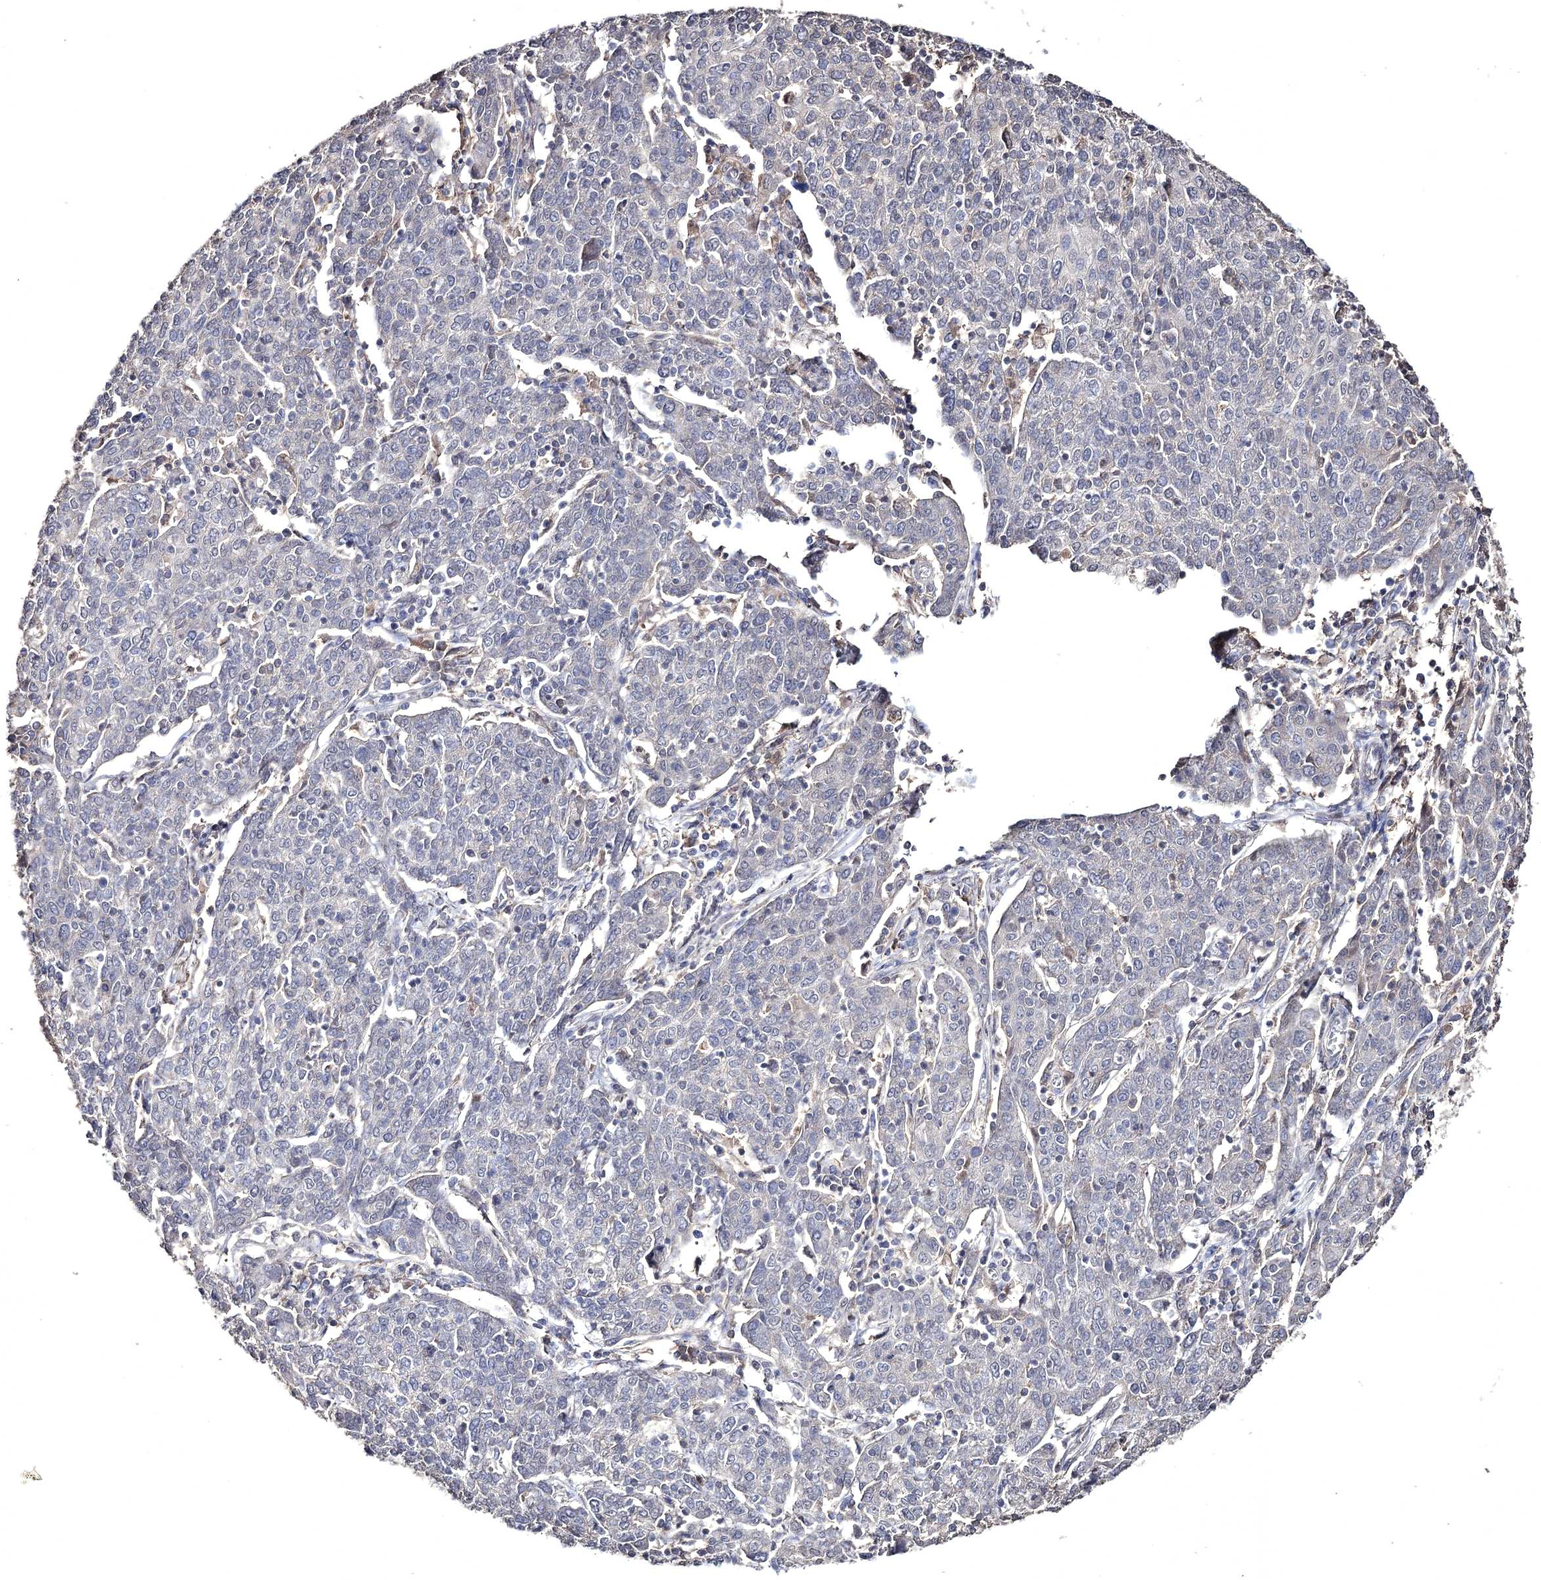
{"staining": {"intensity": "negative", "quantity": "none", "location": "none"}, "tissue": "cervical cancer", "cell_type": "Tumor cells", "image_type": "cancer", "snomed": [{"axis": "morphology", "description": "Squamous cell carcinoma, NOS"}, {"axis": "topography", "description": "Cervix"}], "caption": "High power microscopy histopathology image of an immunohistochemistry photomicrograph of cervical cancer (squamous cell carcinoma), revealing no significant positivity in tumor cells.", "gene": "SEMA4G", "patient": {"sex": "female", "age": 67}}